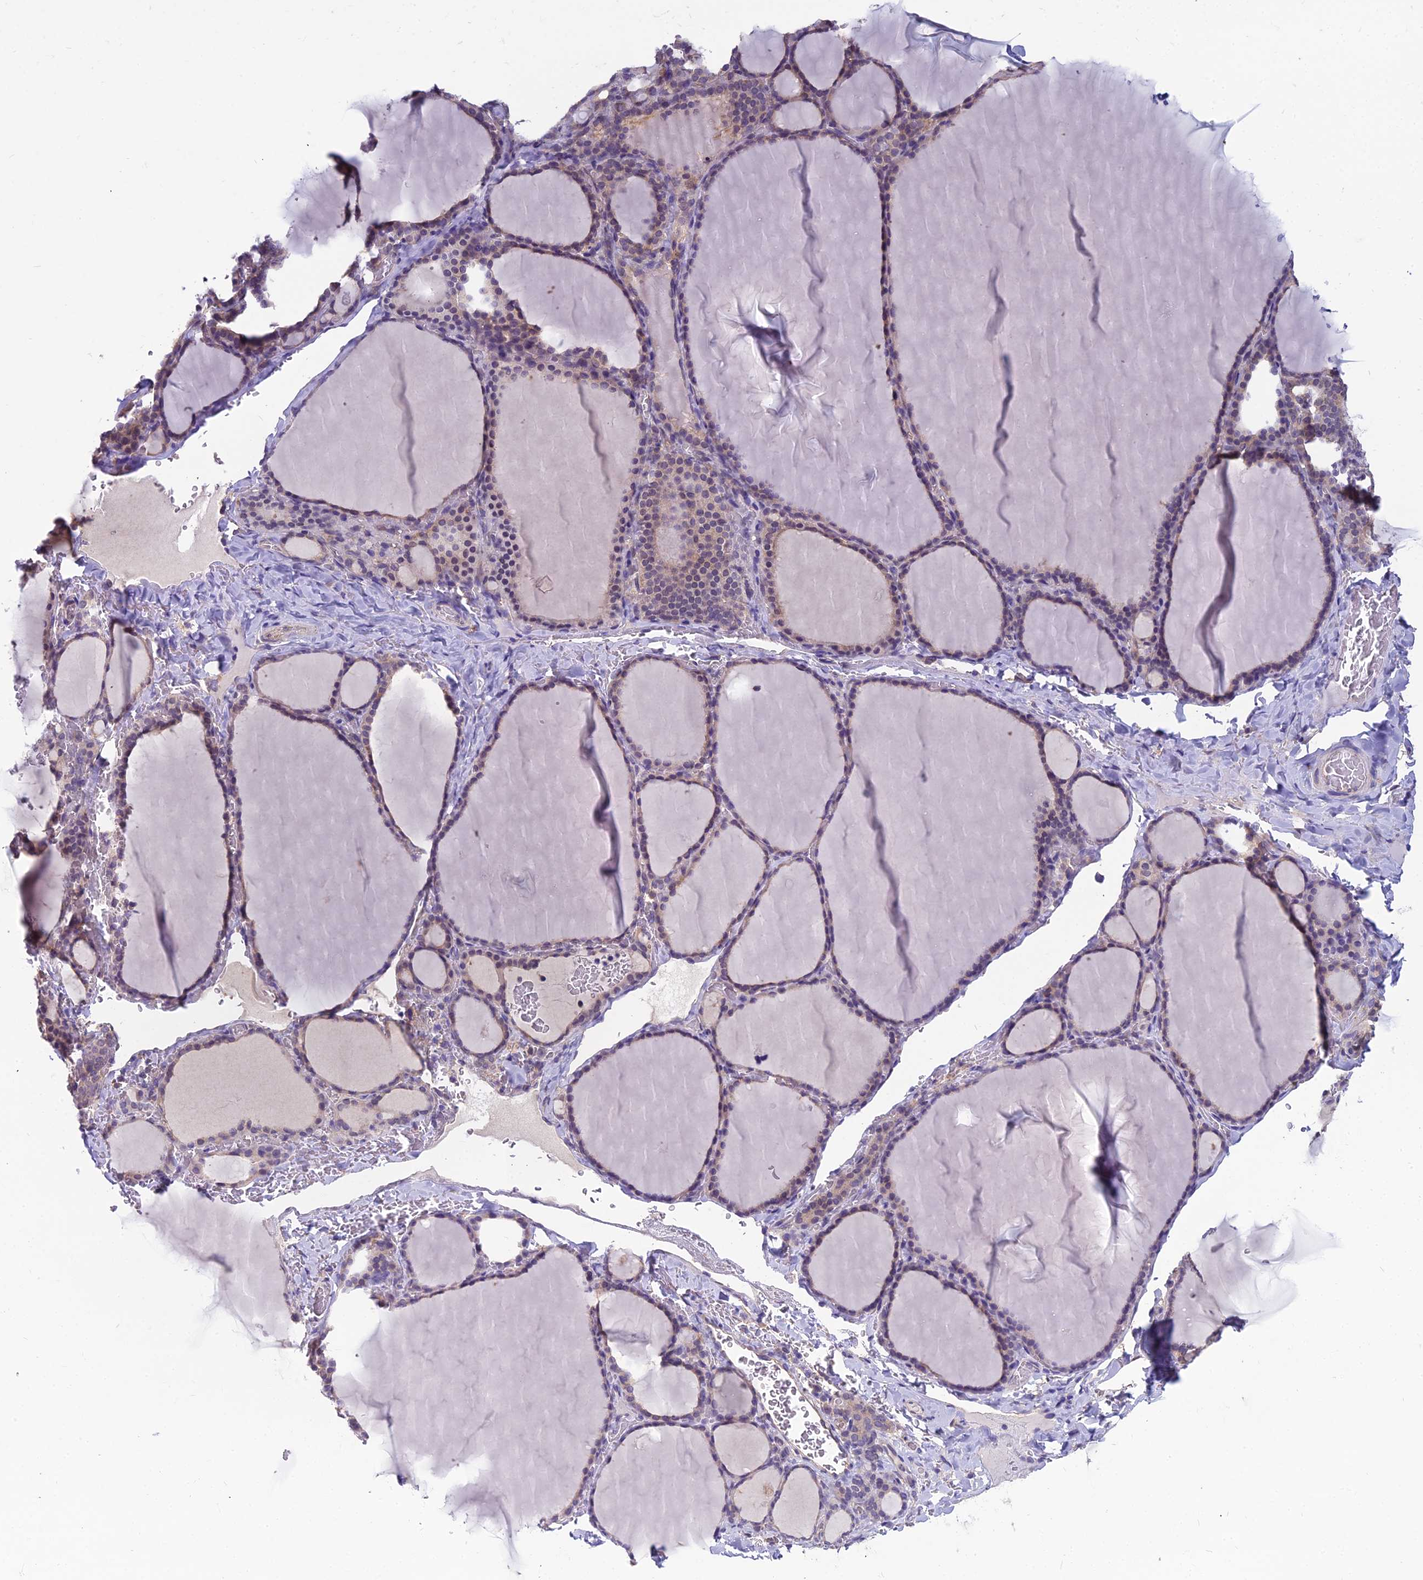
{"staining": {"intensity": "weak", "quantity": "25%-75%", "location": "cytoplasmic/membranous"}, "tissue": "thyroid gland", "cell_type": "Glandular cells", "image_type": "normal", "snomed": [{"axis": "morphology", "description": "Normal tissue, NOS"}, {"axis": "topography", "description": "Thyroid gland"}], "caption": "Immunohistochemistry of normal human thyroid gland shows low levels of weak cytoplasmic/membranous positivity in approximately 25%-75% of glandular cells.", "gene": "MVD", "patient": {"sex": "female", "age": 39}}